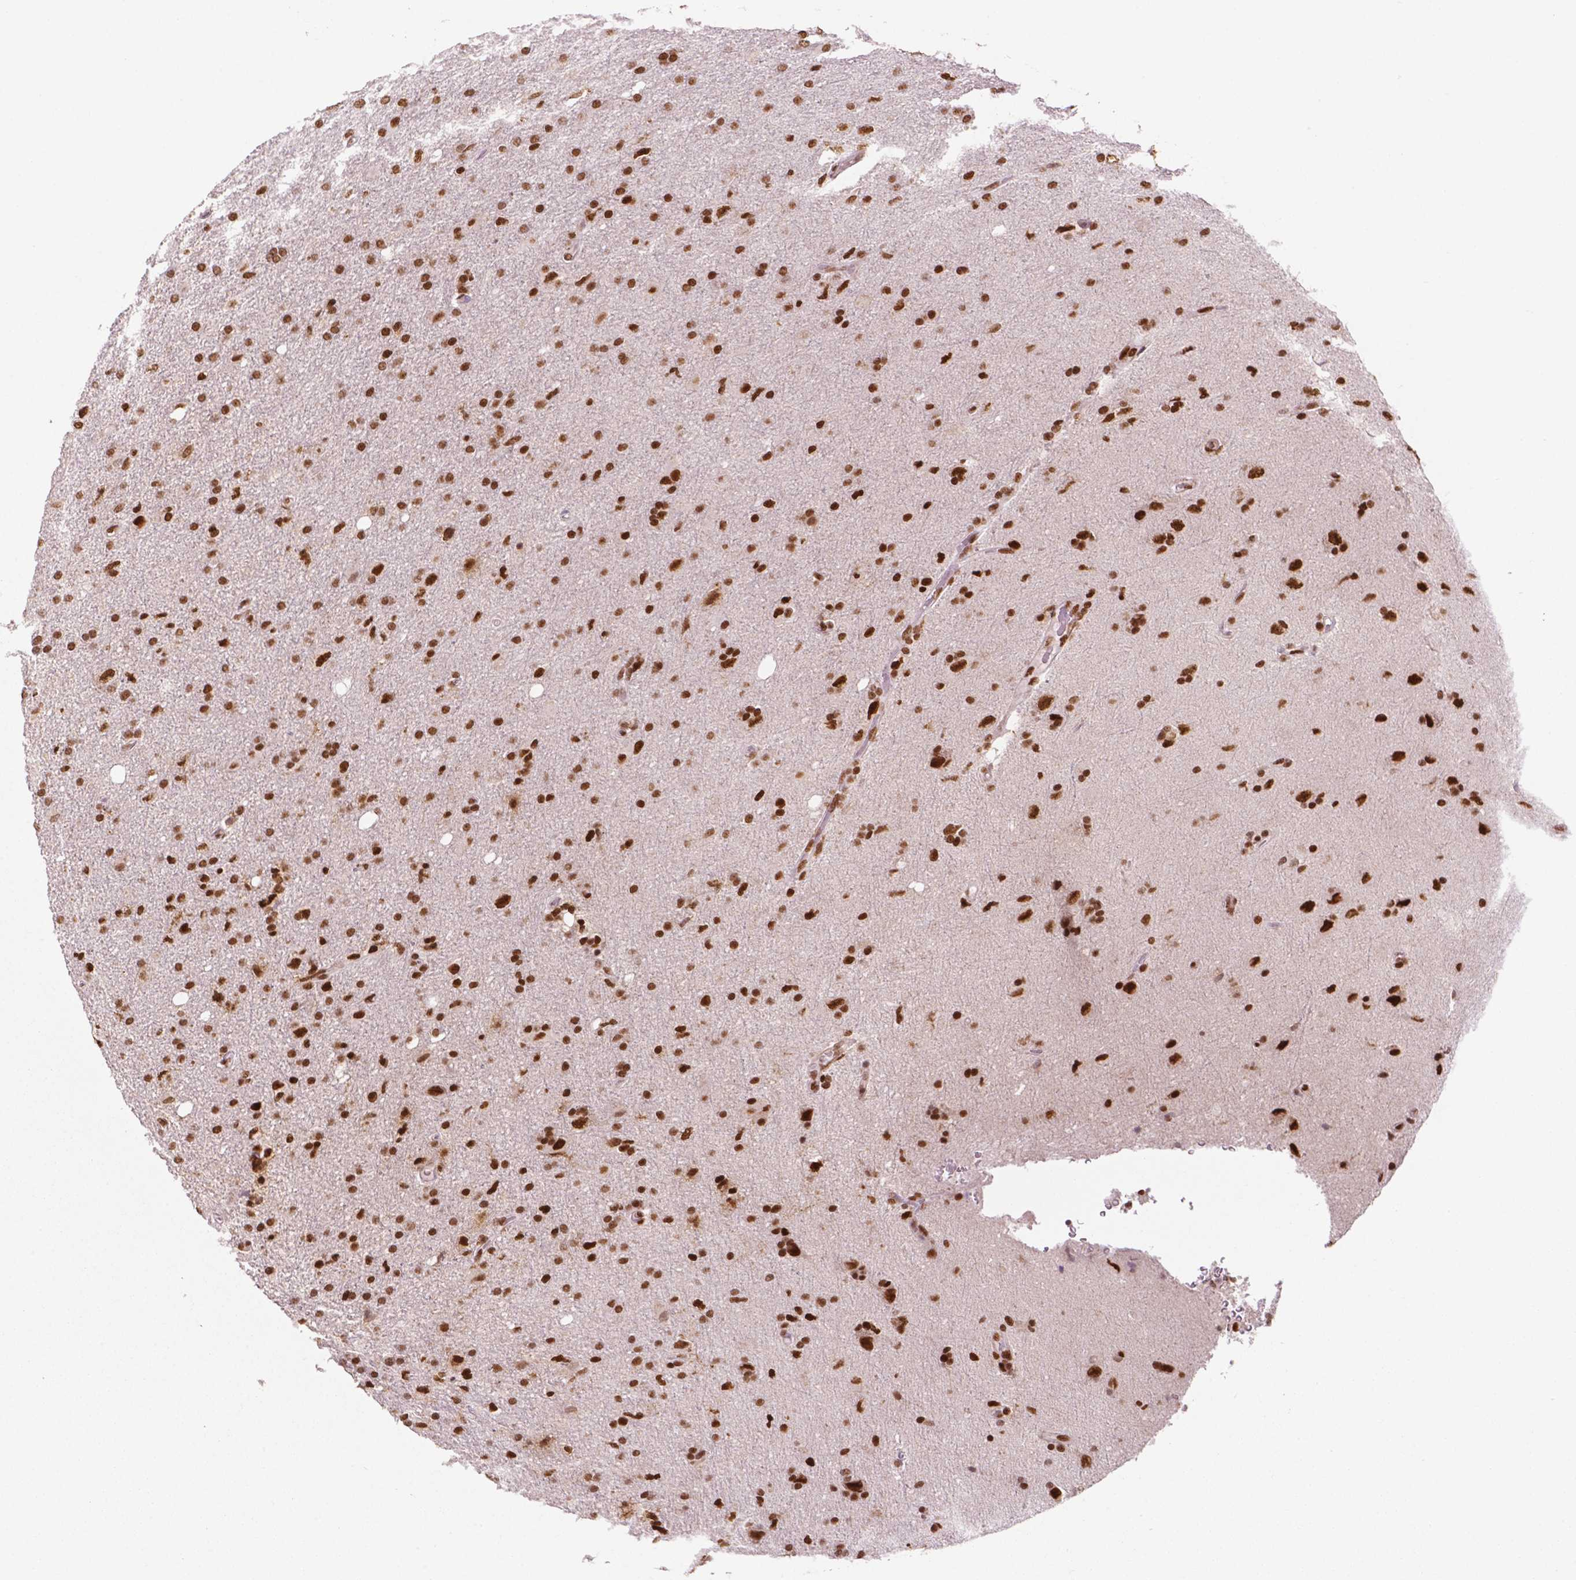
{"staining": {"intensity": "moderate", "quantity": "25%-75%", "location": "nuclear"}, "tissue": "glioma", "cell_type": "Tumor cells", "image_type": "cancer", "snomed": [{"axis": "morphology", "description": "Glioma, malignant, High grade"}, {"axis": "topography", "description": "Cerebral cortex"}], "caption": "A micrograph of human malignant glioma (high-grade) stained for a protein shows moderate nuclear brown staining in tumor cells.", "gene": "MLH1", "patient": {"sex": "male", "age": 70}}